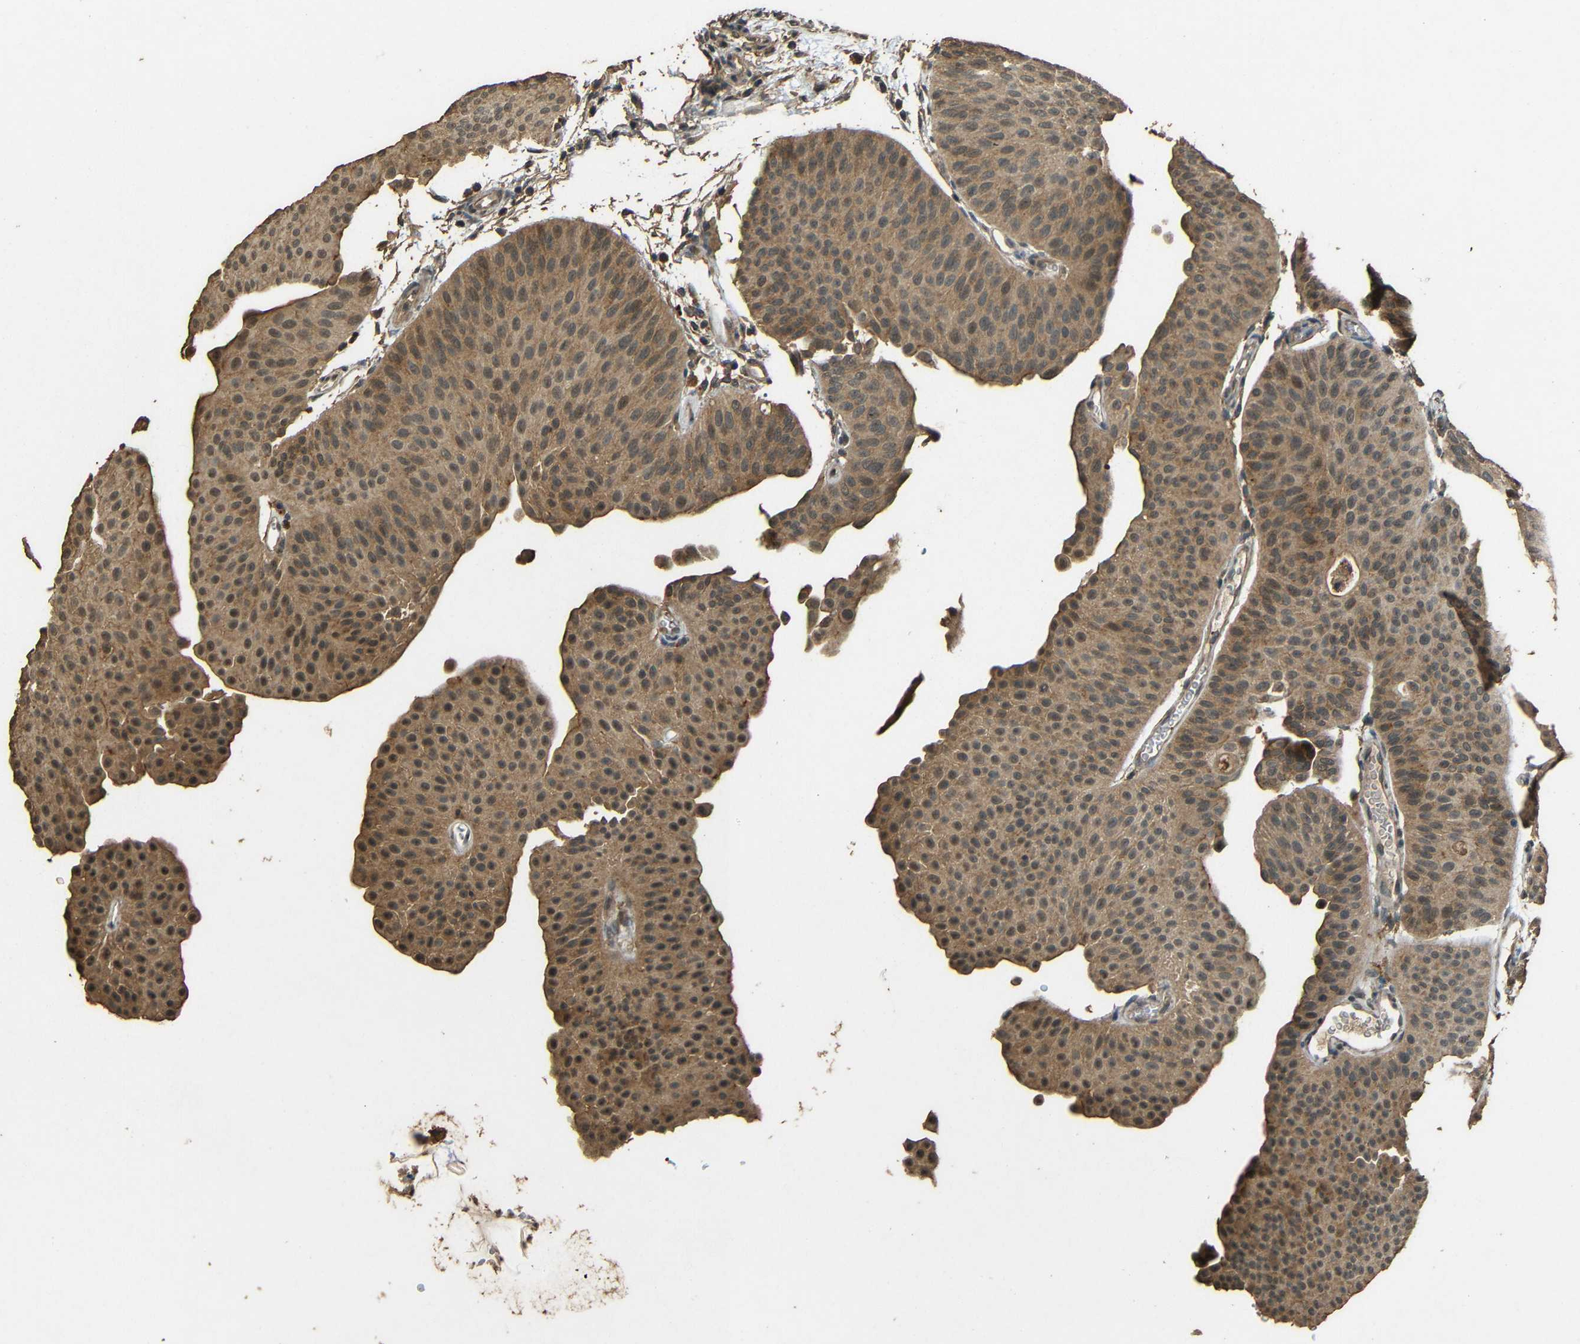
{"staining": {"intensity": "moderate", "quantity": ">75%", "location": "cytoplasmic/membranous"}, "tissue": "urothelial cancer", "cell_type": "Tumor cells", "image_type": "cancer", "snomed": [{"axis": "morphology", "description": "Urothelial carcinoma, Low grade"}, {"axis": "topography", "description": "Urinary bladder"}], "caption": "There is medium levels of moderate cytoplasmic/membranous expression in tumor cells of urothelial carcinoma (low-grade), as demonstrated by immunohistochemical staining (brown color).", "gene": "PDE5A", "patient": {"sex": "female", "age": 60}}